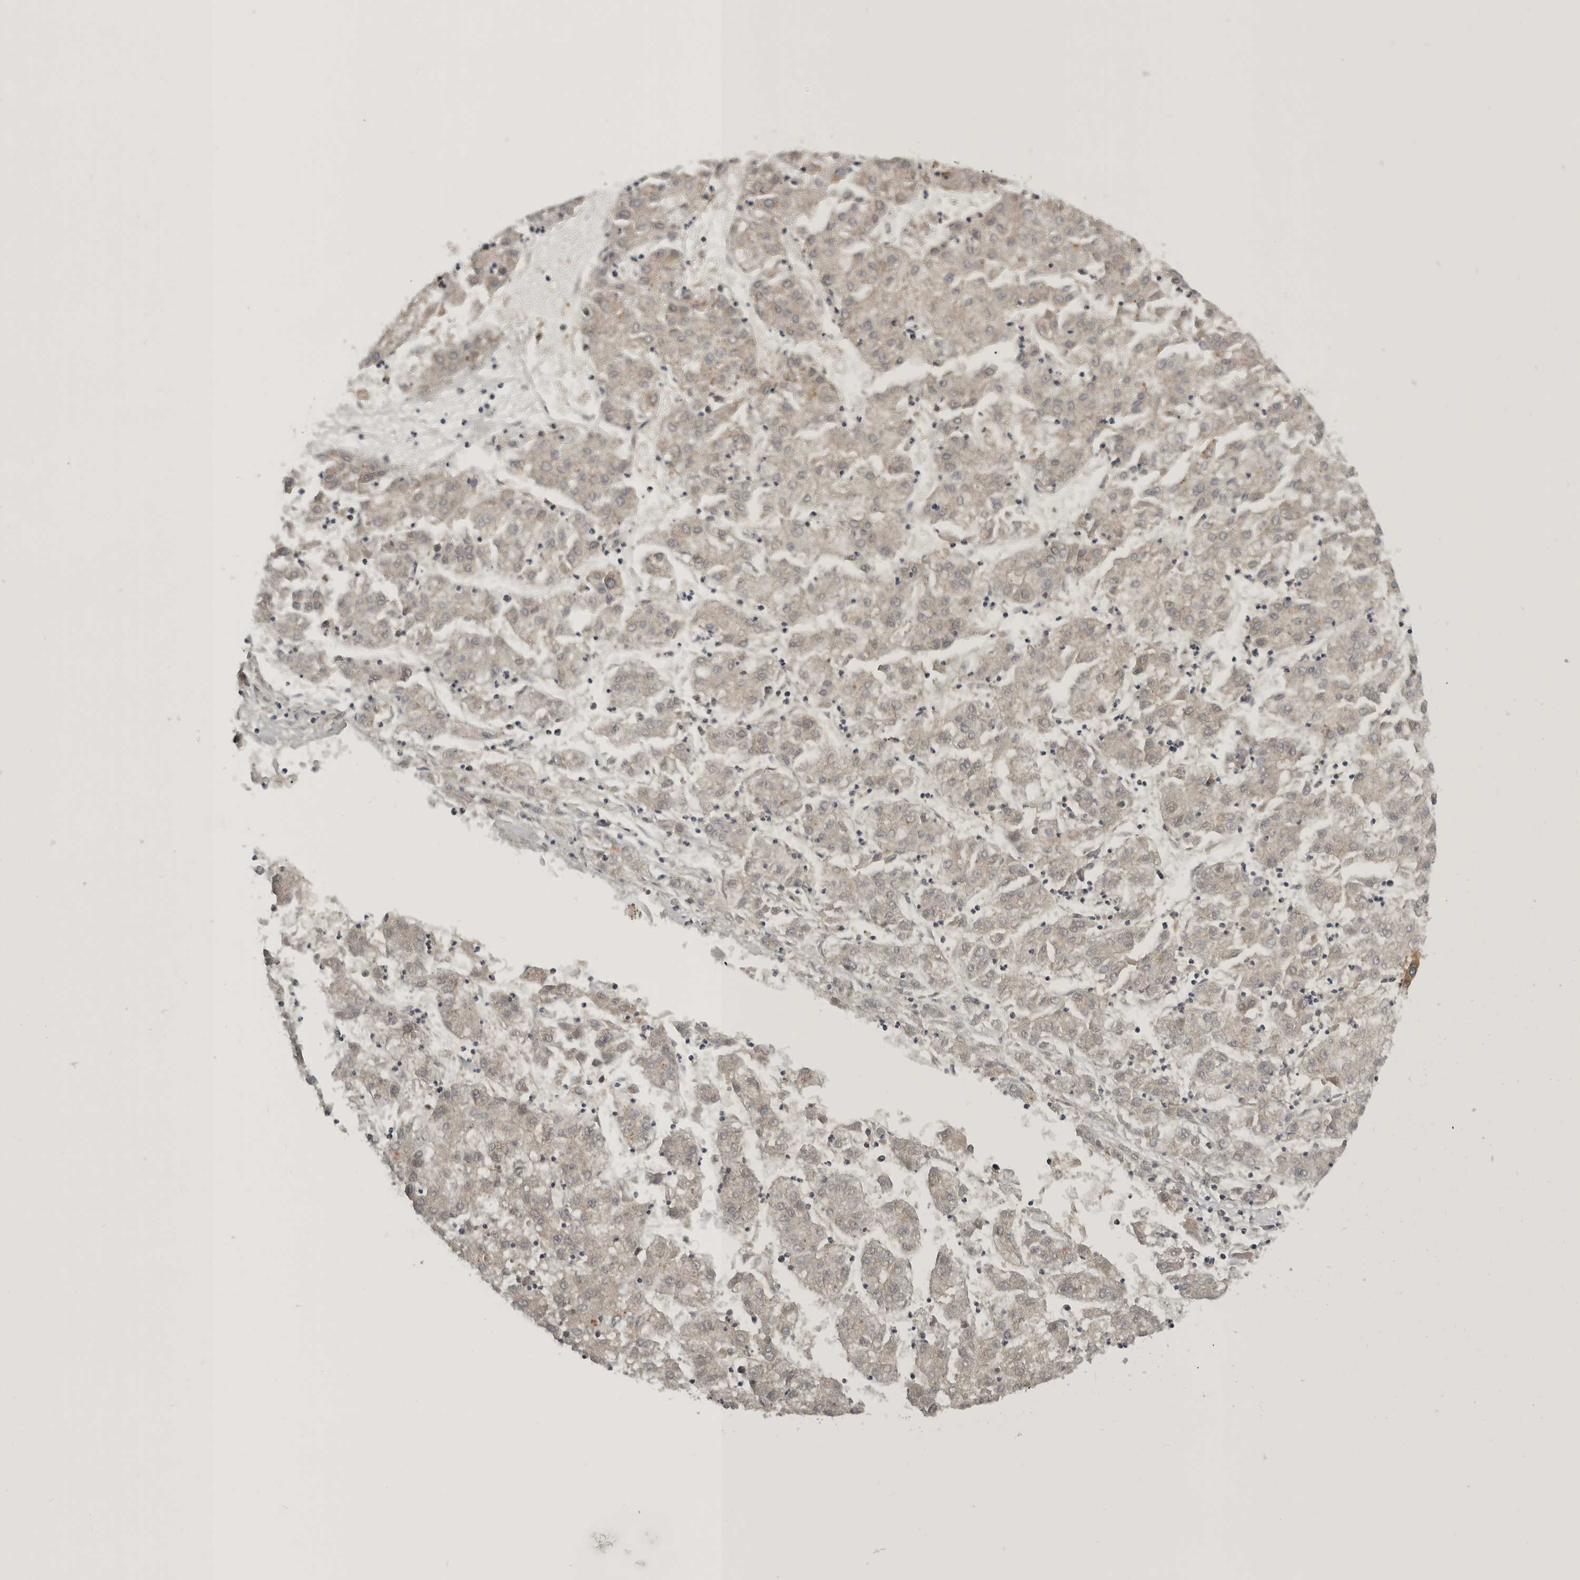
{"staining": {"intensity": "weak", "quantity": "<25%", "location": "cytoplasmic/membranous"}, "tissue": "liver cancer", "cell_type": "Tumor cells", "image_type": "cancer", "snomed": [{"axis": "morphology", "description": "Carcinoma, Hepatocellular, NOS"}, {"axis": "topography", "description": "Liver"}], "caption": "Tumor cells are negative for brown protein staining in liver cancer.", "gene": "CUEDC1", "patient": {"sex": "male", "age": 72}}